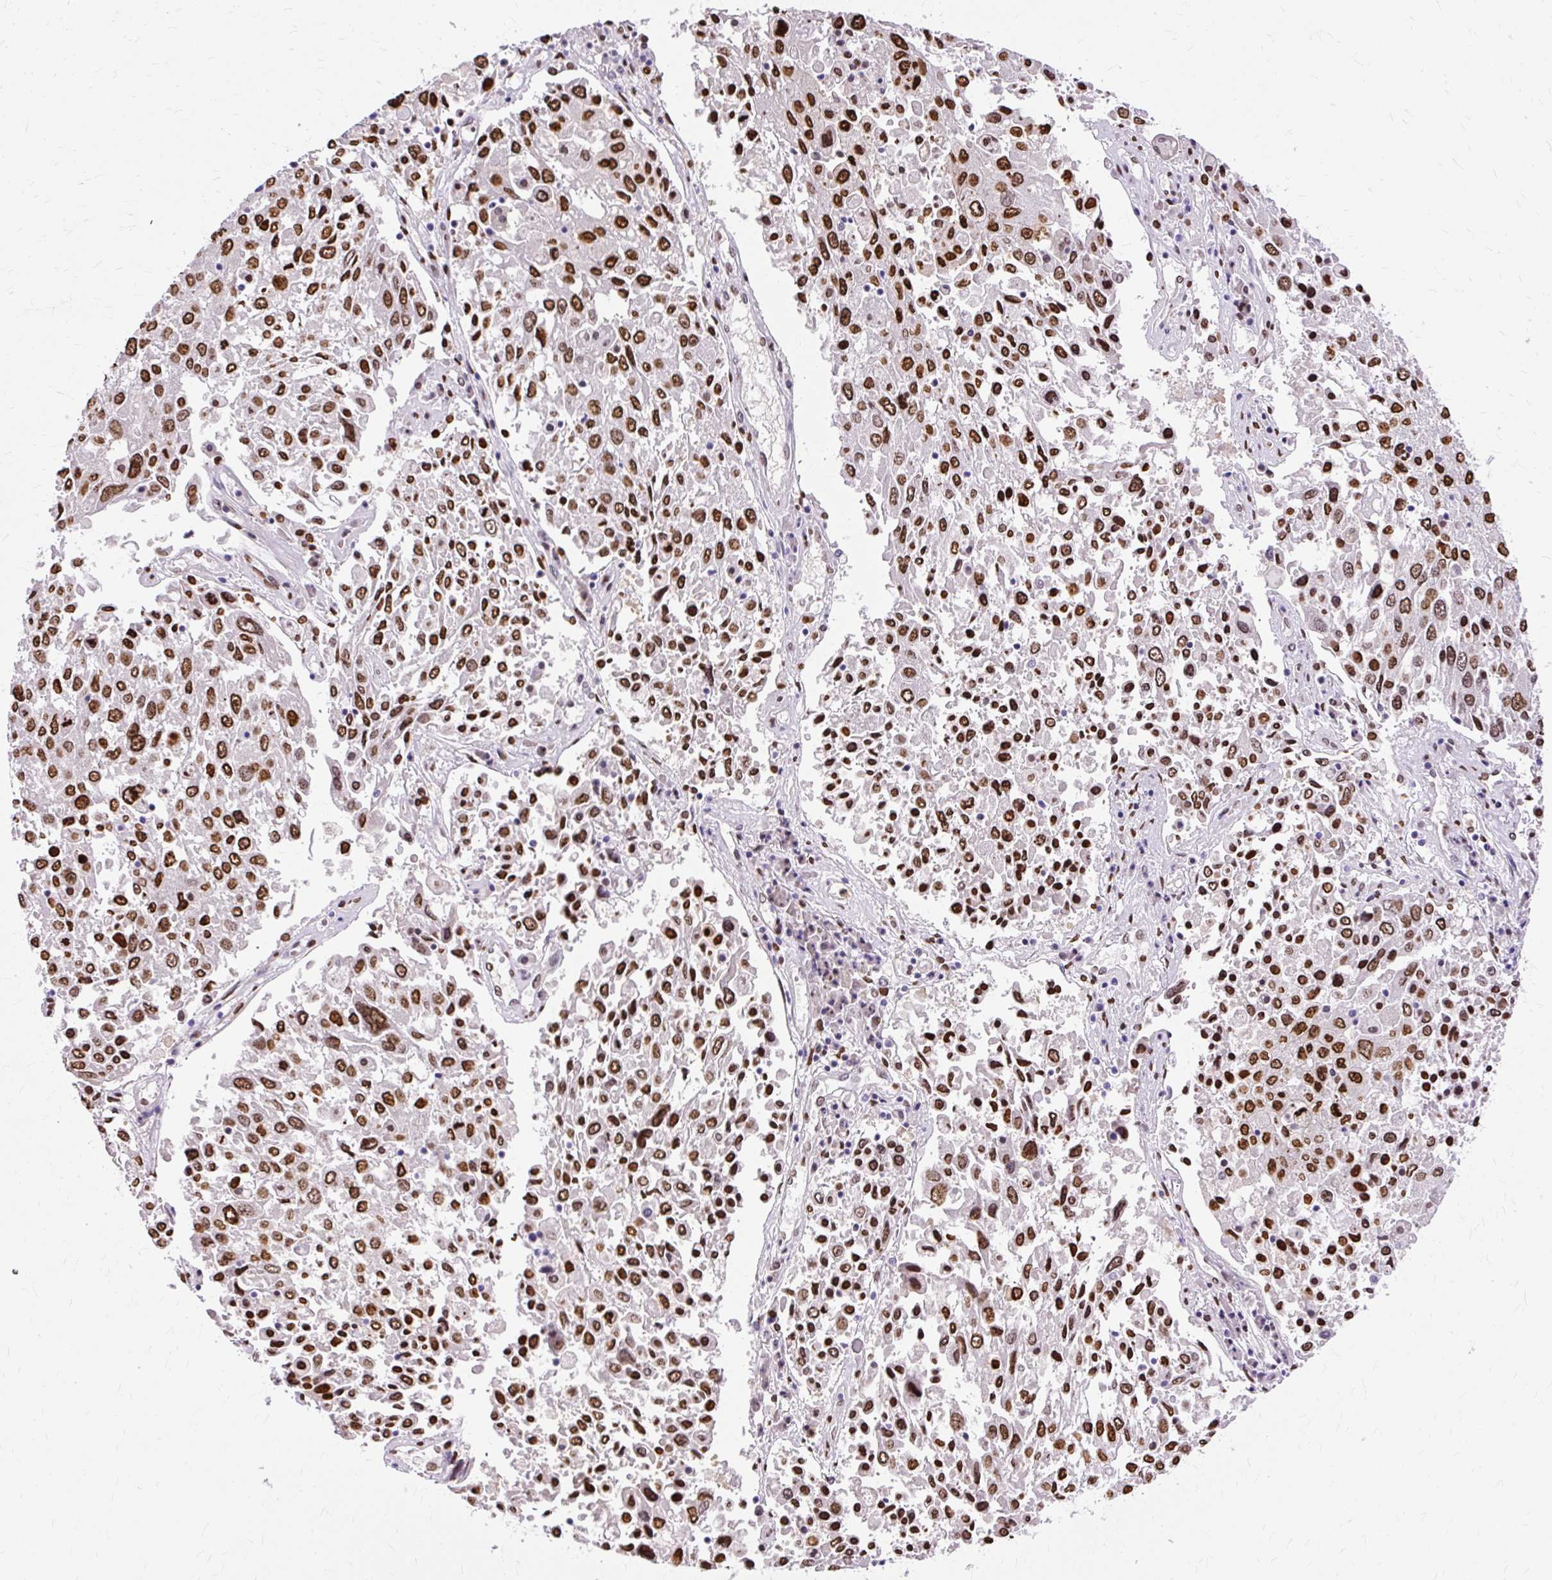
{"staining": {"intensity": "strong", "quantity": ">75%", "location": "nuclear"}, "tissue": "lung cancer", "cell_type": "Tumor cells", "image_type": "cancer", "snomed": [{"axis": "morphology", "description": "Squamous cell carcinoma, NOS"}, {"axis": "topography", "description": "Lung"}], "caption": "Human squamous cell carcinoma (lung) stained with a protein marker shows strong staining in tumor cells.", "gene": "TMEM184C", "patient": {"sex": "male", "age": 65}}